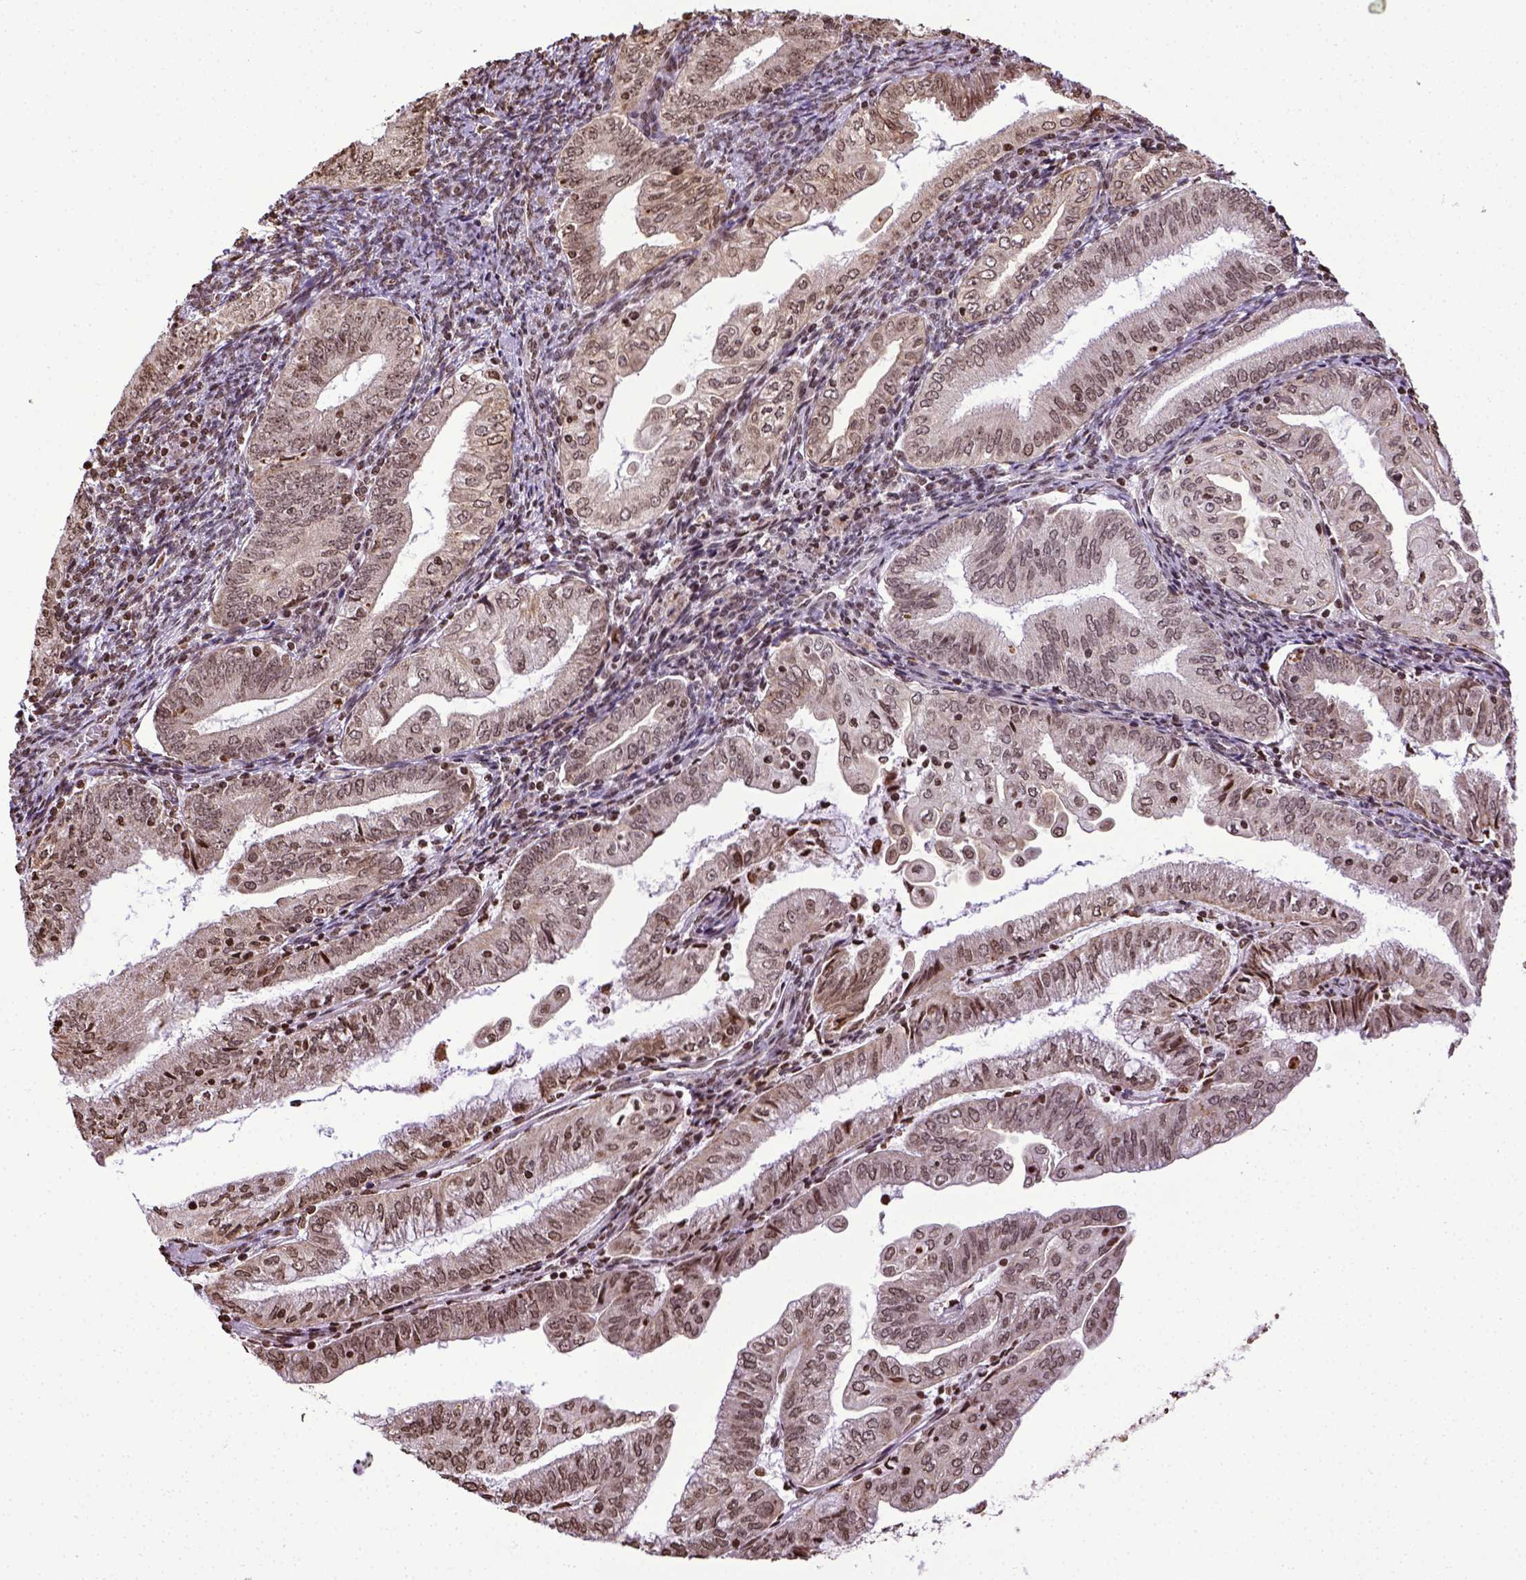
{"staining": {"intensity": "moderate", "quantity": ">75%", "location": "nuclear"}, "tissue": "endometrial cancer", "cell_type": "Tumor cells", "image_type": "cancer", "snomed": [{"axis": "morphology", "description": "Adenocarcinoma, NOS"}, {"axis": "topography", "description": "Endometrium"}], "caption": "Adenocarcinoma (endometrial) was stained to show a protein in brown. There is medium levels of moderate nuclear expression in approximately >75% of tumor cells.", "gene": "ZNF75D", "patient": {"sex": "female", "age": 55}}